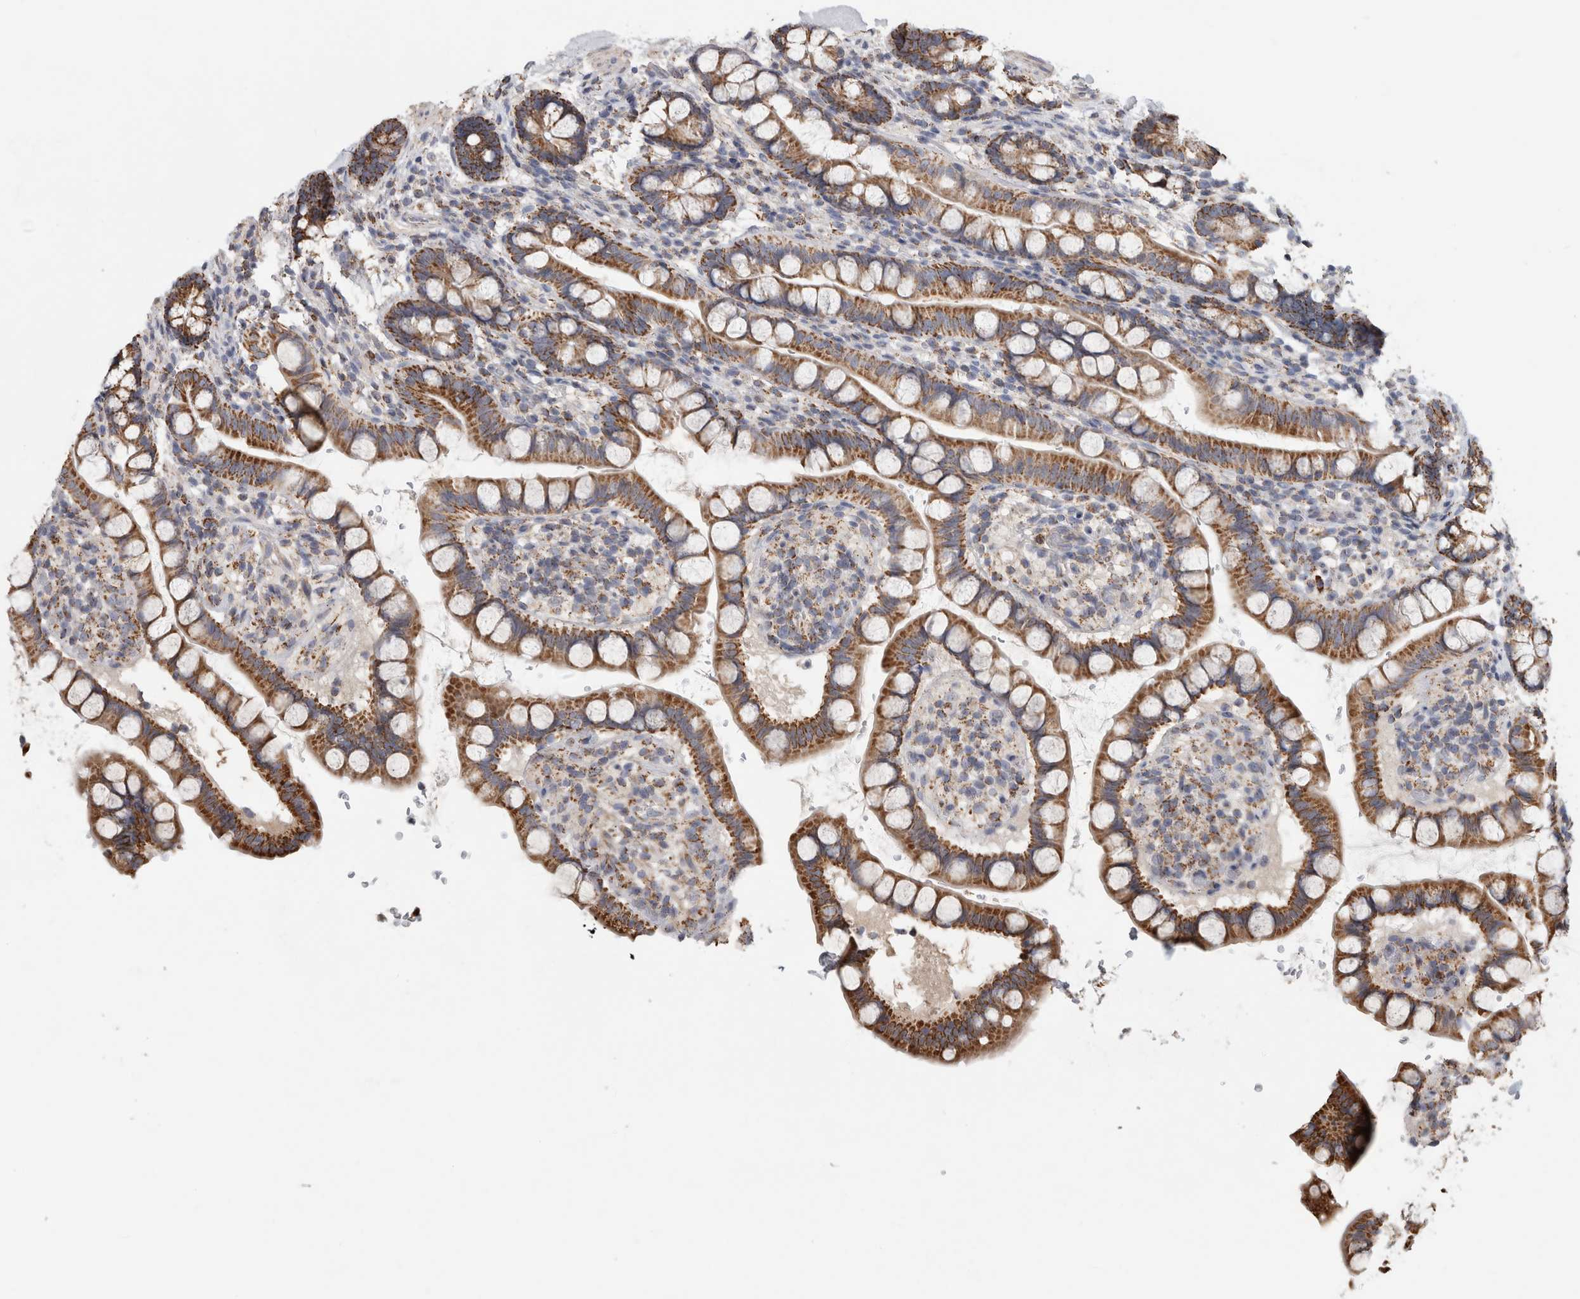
{"staining": {"intensity": "moderate", "quantity": ">75%", "location": "cytoplasmic/membranous"}, "tissue": "small intestine", "cell_type": "Glandular cells", "image_type": "normal", "snomed": [{"axis": "morphology", "description": "Normal tissue, NOS"}, {"axis": "topography", "description": "Smooth muscle"}, {"axis": "topography", "description": "Small intestine"}], "caption": "Approximately >75% of glandular cells in benign human small intestine display moderate cytoplasmic/membranous protein expression as visualized by brown immunohistochemical staining.", "gene": "ST8SIA1", "patient": {"sex": "female", "age": 84}}